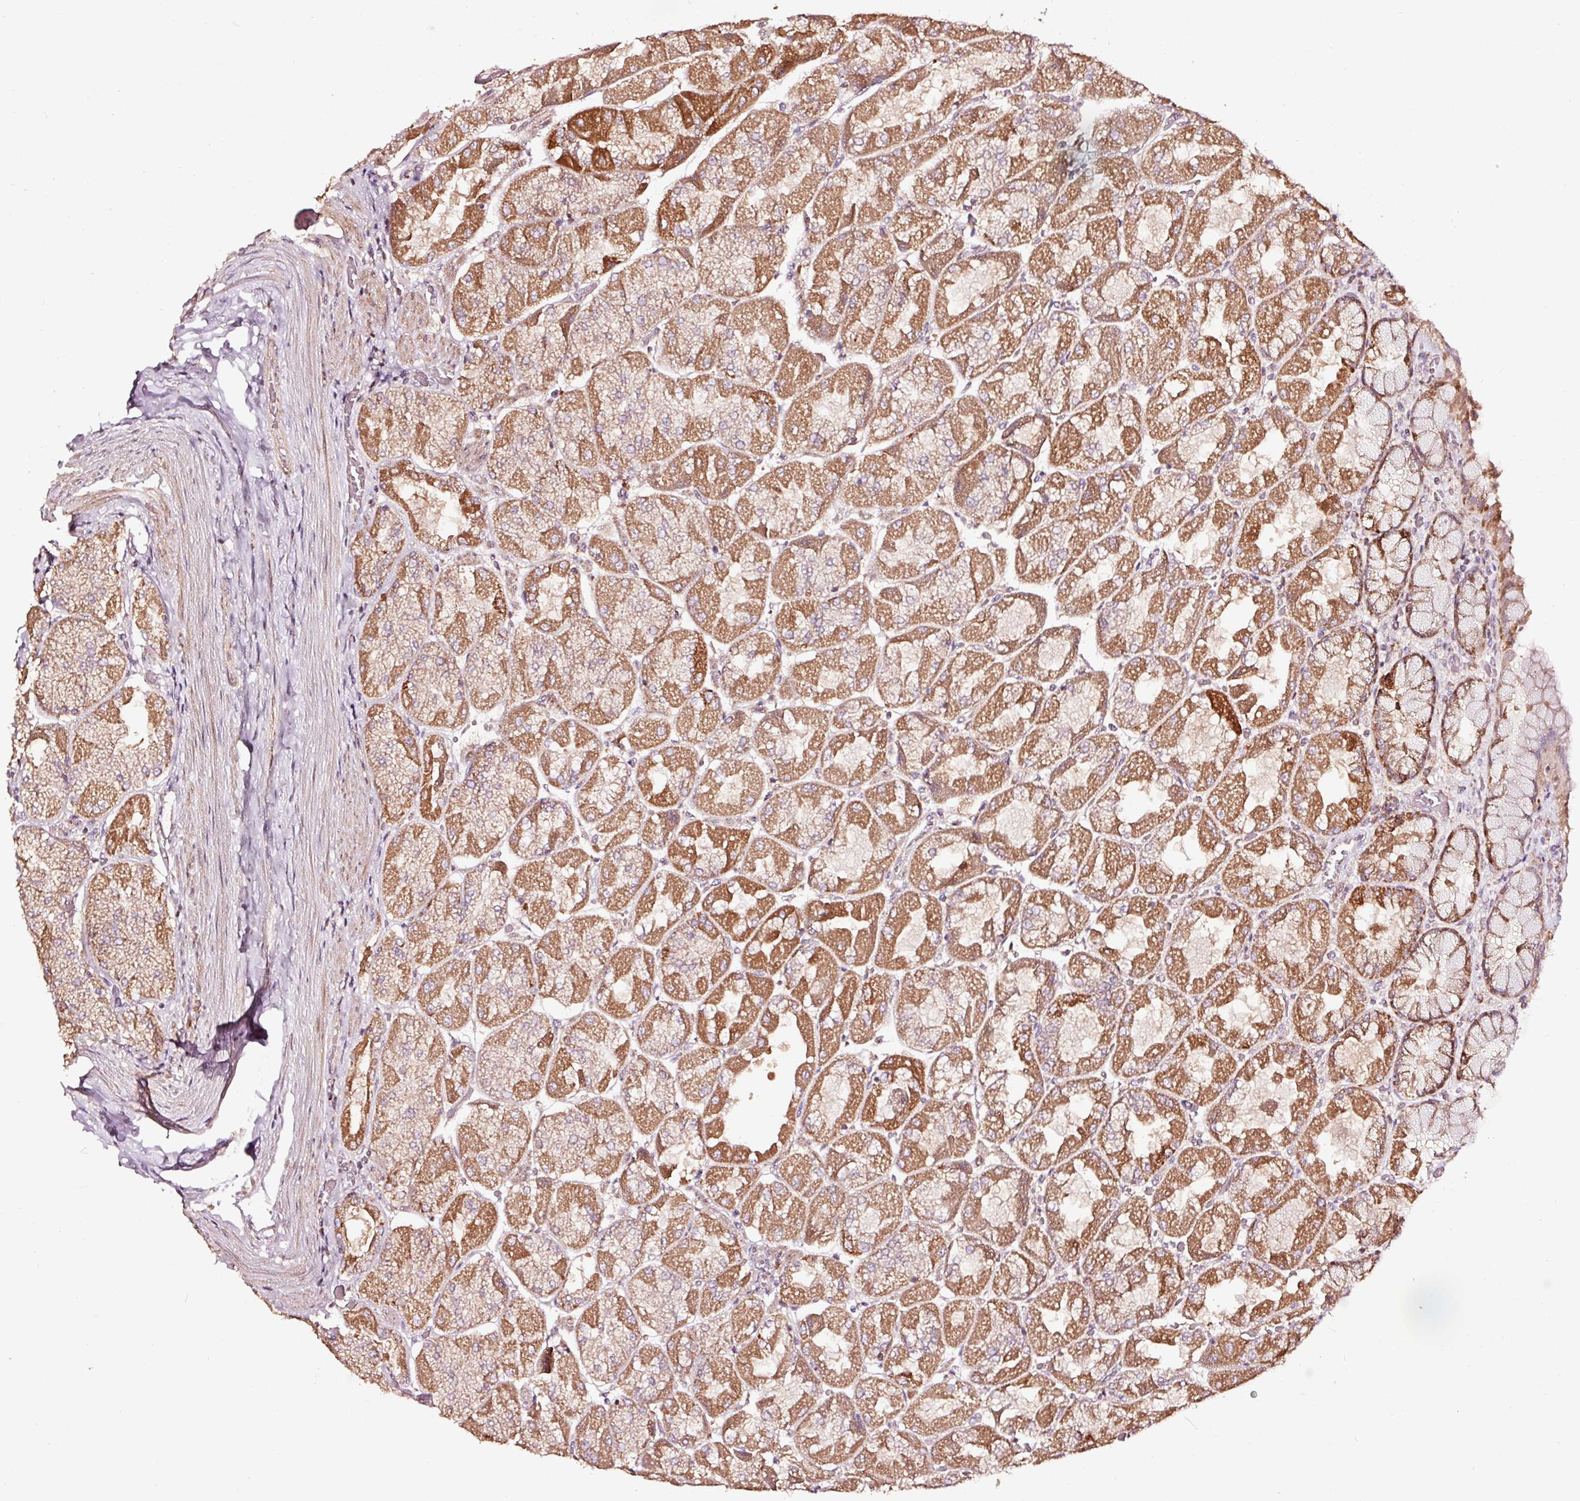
{"staining": {"intensity": "moderate", "quantity": ">75%", "location": "cytoplasmic/membranous"}, "tissue": "stomach", "cell_type": "Glandular cells", "image_type": "normal", "snomed": [{"axis": "morphology", "description": "Normal tissue, NOS"}, {"axis": "topography", "description": "Stomach"}], "caption": "Brown immunohistochemical staining in unremarkable human stomach displays moderate cytoplasmic/membranous staining in approximately >75% of glandular cells.", "gene": "TPM1", "patient": {"sex": "female", "age": 61}}